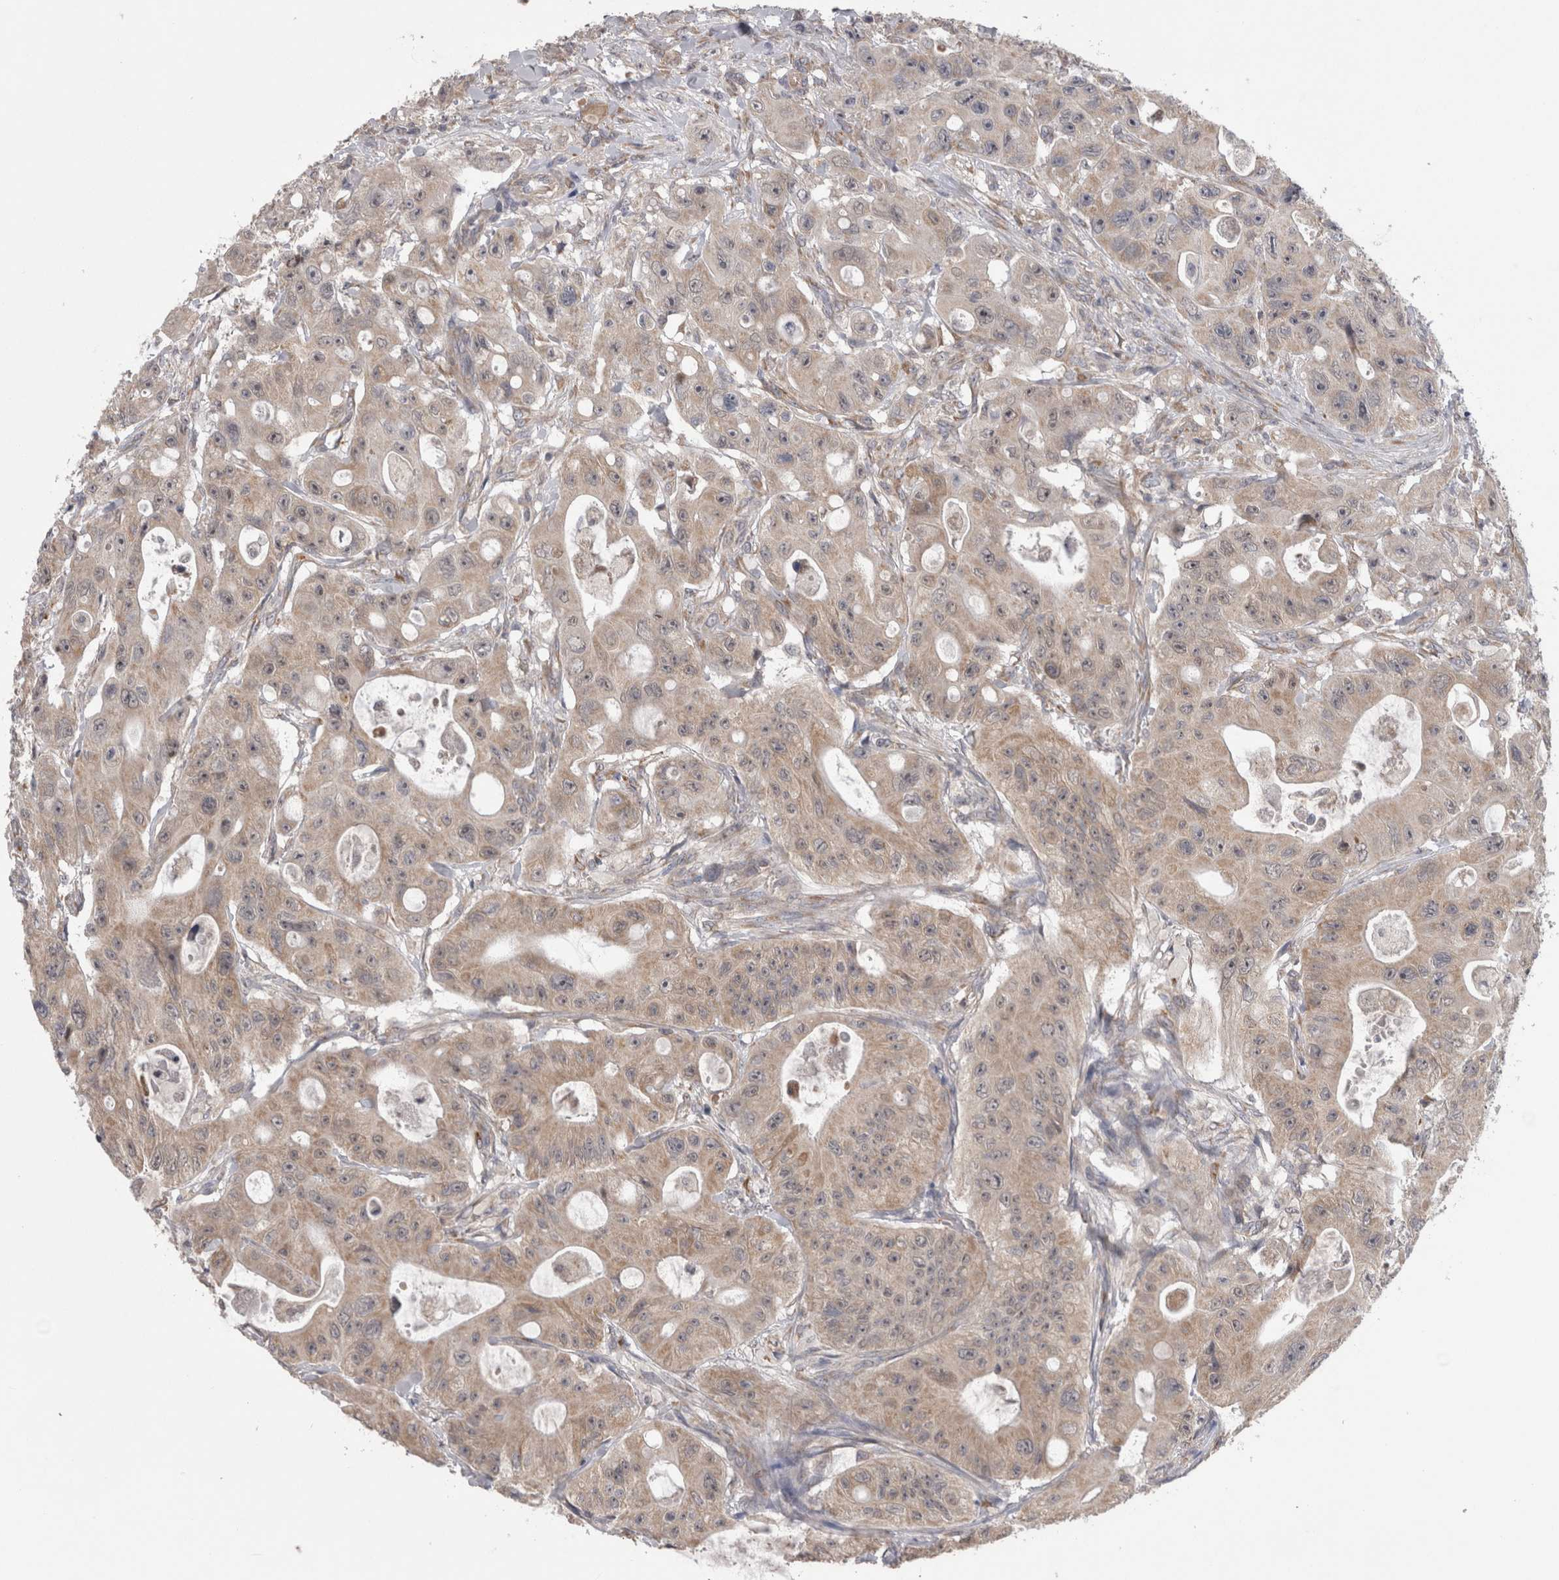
{"staining": {"intensity": "weak", "quantity": ">75%", "location": "cytoplasmic/membranous"}, "tissue": "colorectal cancer", "cell_type": "Tumor cells", "image_type": "cancer", "snomed": [{"axis": "morphology", "description": "Adenocarcinoma, NOS"}, {"axis": "topography", "description": "Colon"}], "caption": "Tumor cells exhibit low levels of weak cytoplasmic/membranous positivity in about >75% of cells in human colorectal cancer. The protein is stained brown, and the nuclei are stained in blue (DAB (3,3'-diaminobenzidine) IHC with brightfield microscopy, high magnification).", "gene": "ARHGAP29", "patient": {"sex": "female", "age": 46}}